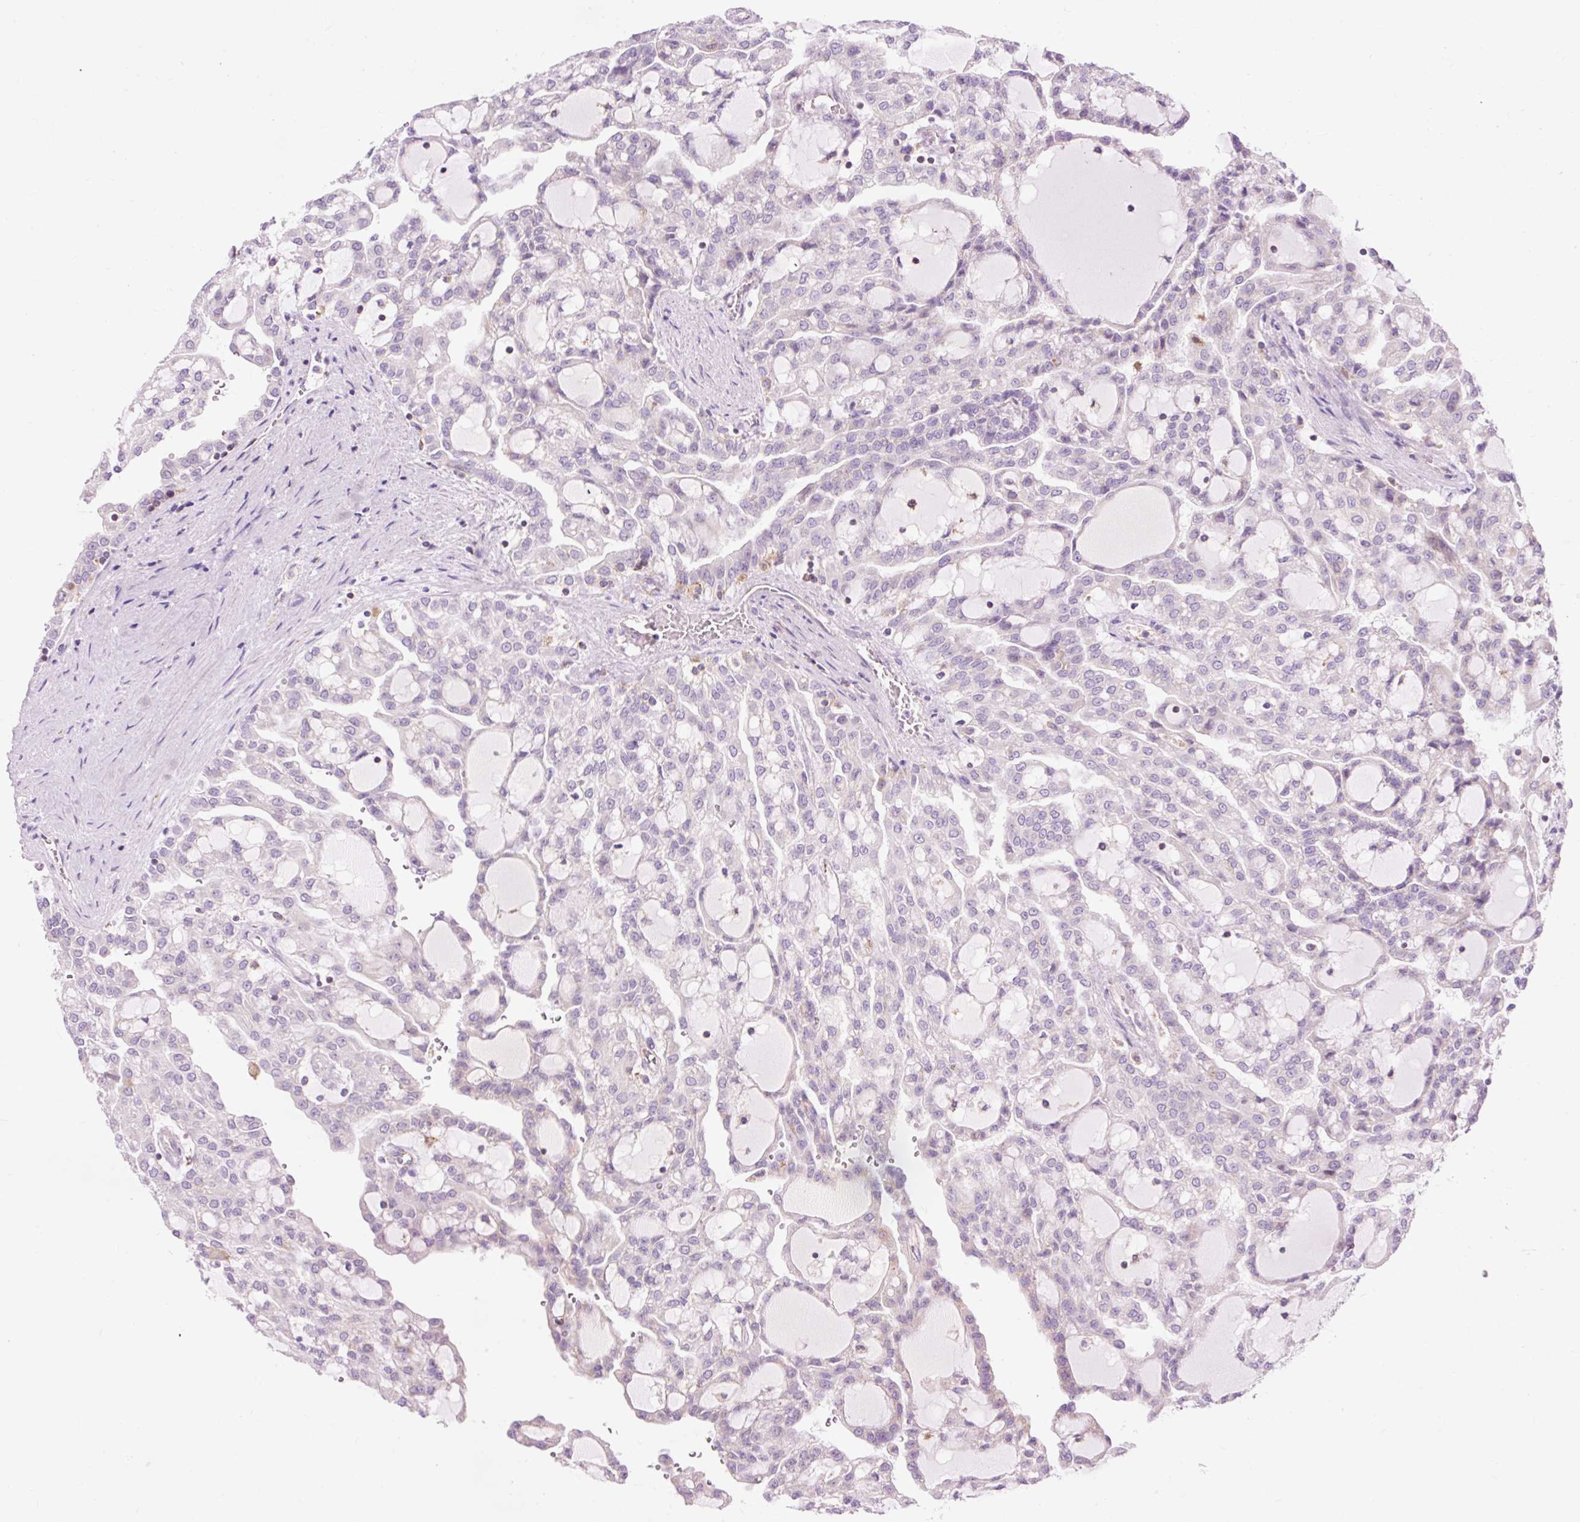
{"staining": {"intensity": "negative", "quantity": "none", "location": "none"}, "tissue": "renal cancer", "cell_type": "Tumor cells", "image_type": "cancer", "snomed": [{"axis": "morphology", "description": "Adenocarcinoma, NOS"}, {"axis": "topography", "description": "Kidney"}], "caption": "Immunohistochemical staining of human renal adenocarcinoma shows no significant staining in tumor cells.", "gene": "CD83", "patient": {"sex": "male", "age": 63}}